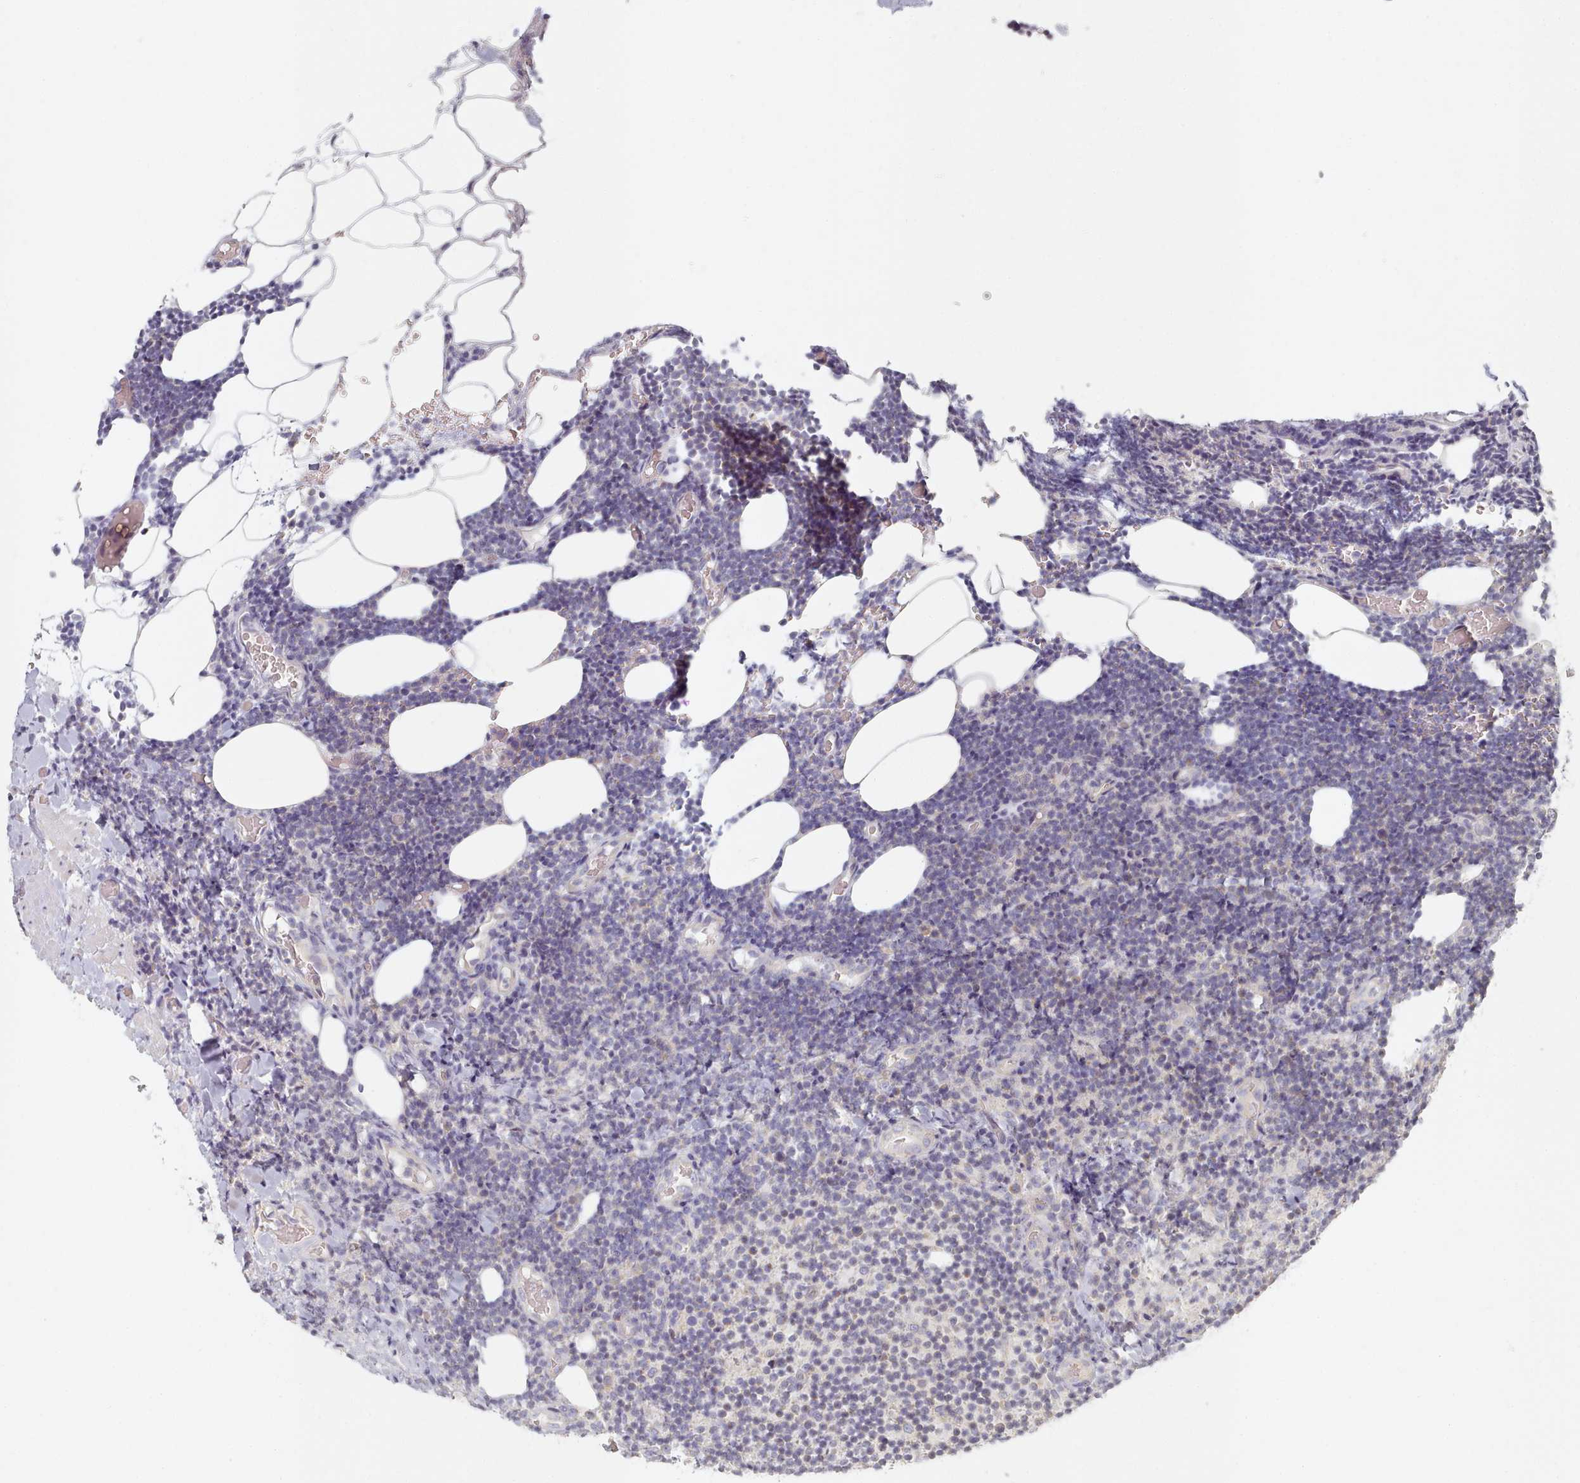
{"staining": {"intensity": "negative", "quantity": "none", "location": "none"}, "tissue": "lymphoma", "cell_type": "Tumor cells", "image_type": "cancer", "snomed": [{"axis": "morphology", "description": "Malignant lymphoma, non-Hodgkin's type, Low grade"}, {"axis": "topography", "description": "Lymph node"}], "caption": "Tumor cells show no significant protein positivity in low-grade malignant lymphoma, non-Hodgkin's type.", "gene": "TYW1B", "patient": {"sex": "male", "age": 66}}